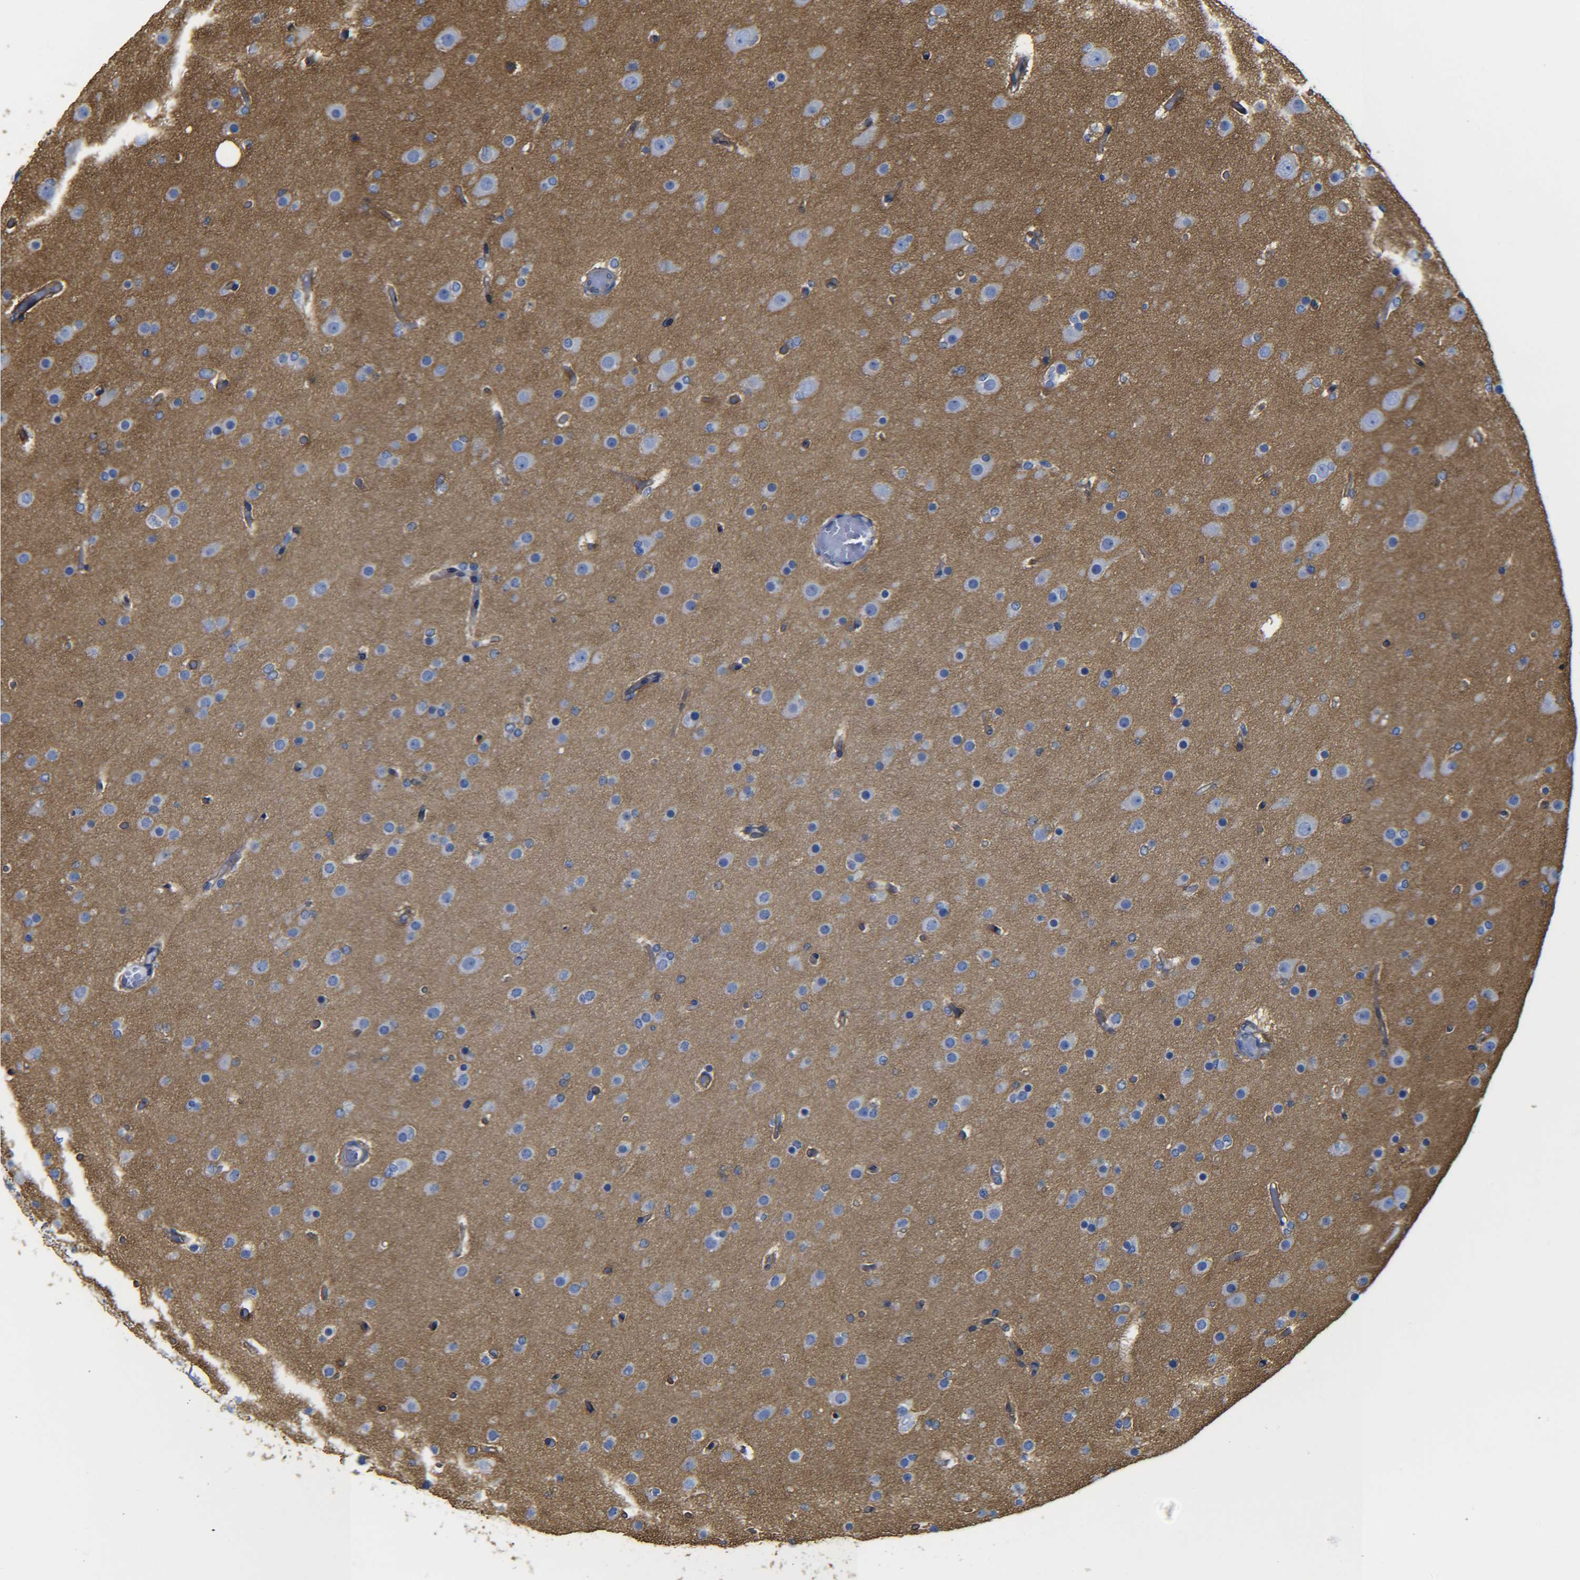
{"staining": {"intensity": "negative", "quantity": "none", "location": "none"}, "tissue": "glioma", "cell_type": "Tumor cells", "image_type": "cancer", "snomed": [{"axis": "morphology", "description": "Glioma, malignant, High grade"}, {"axis": "topography", "description": "Cerebral cortex"}], "caption": "Immunohistochemistry of glioma displays no staining in tumor cells. (Stains: DAB IHC with hematoxylin counter stain, Microscopy: brightfield microscopy at high magnification).", "gene": "SPTBN1", "patient": {"sex": "female", "age": 36}}